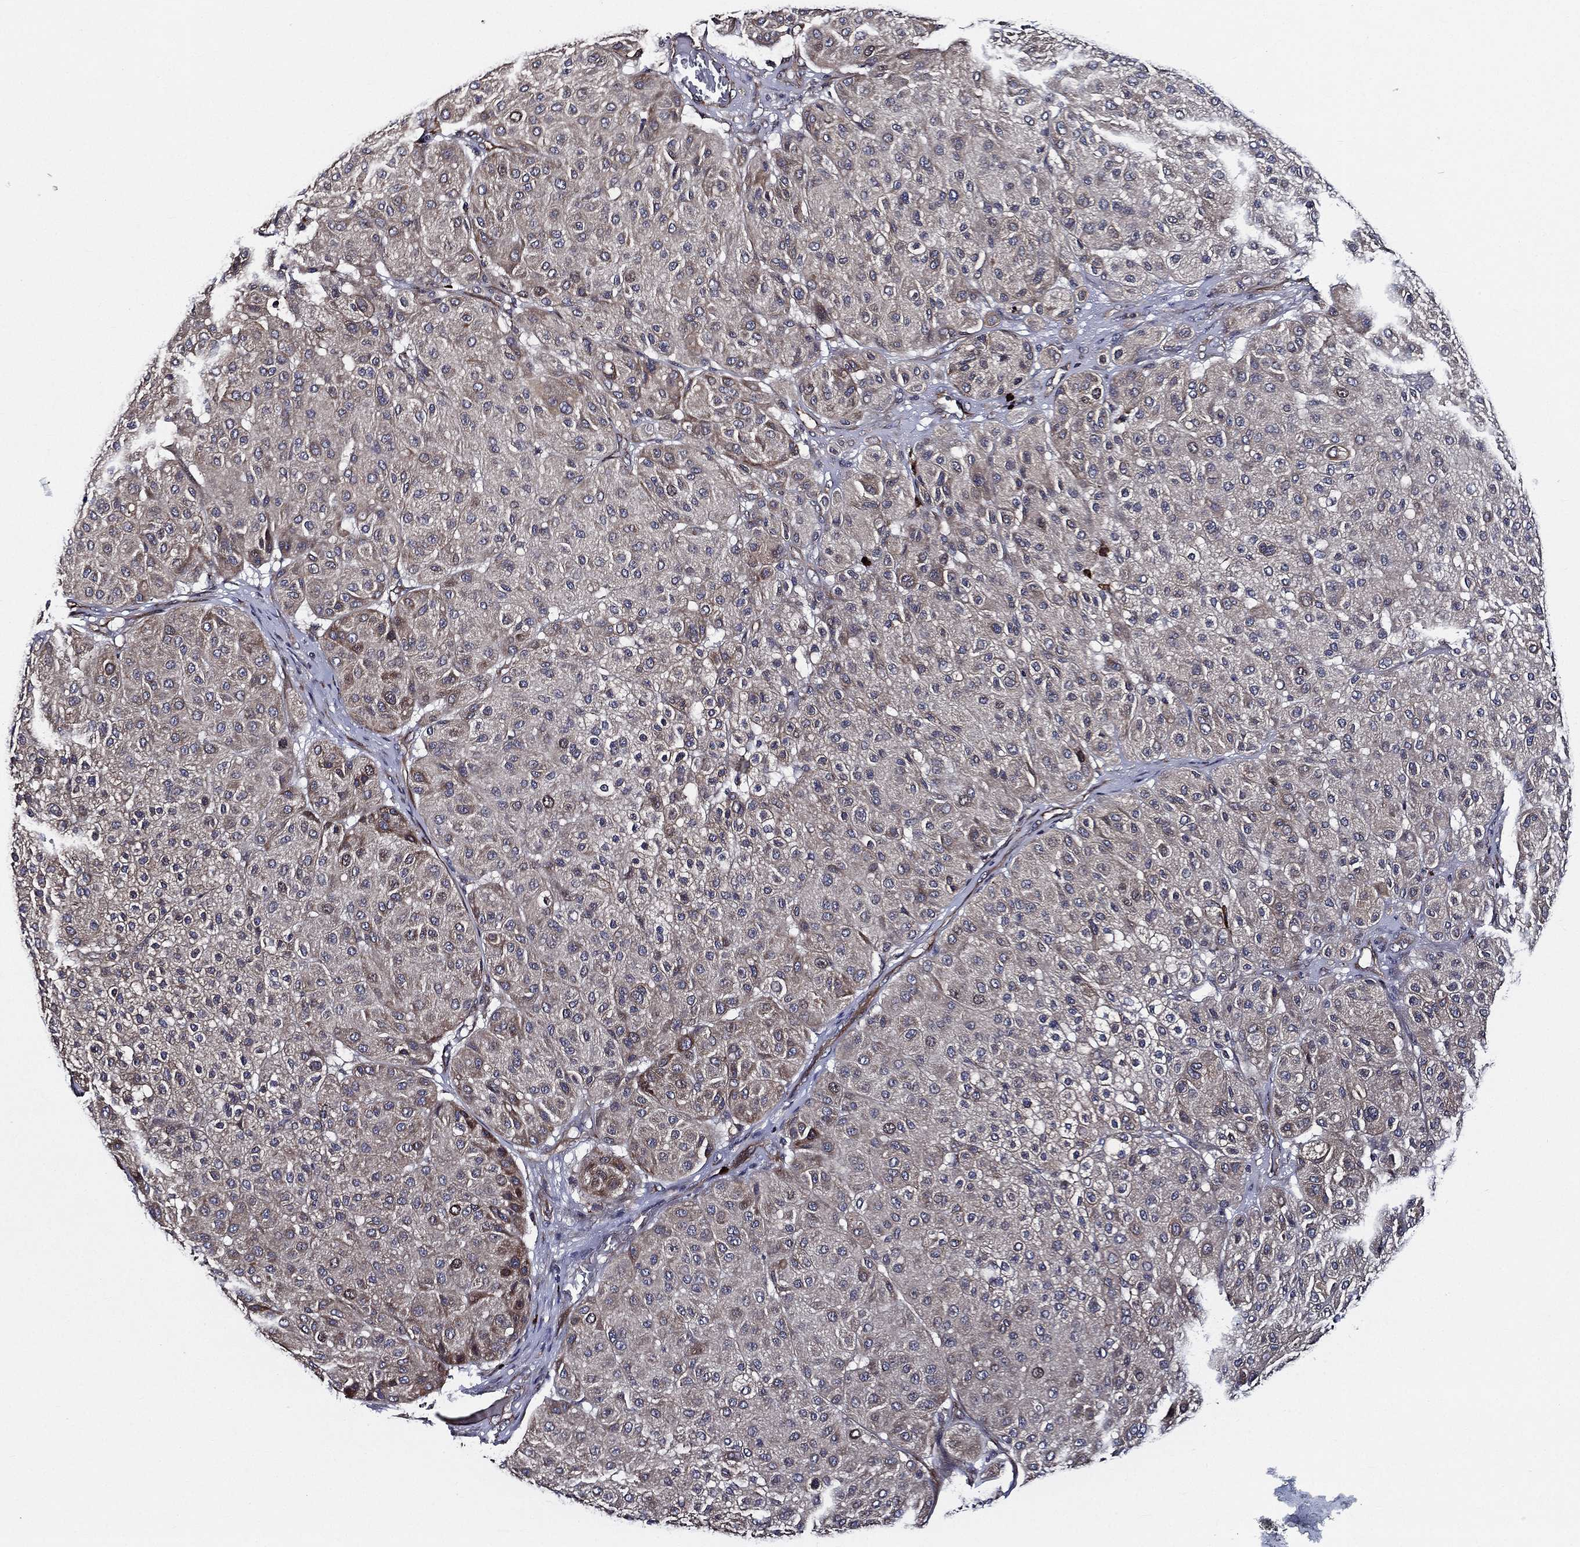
{"staining": {"intensity": "weak", "quantity": "<25%", "location": "cytoplasmic/membranous"}, "tissue": "melanoma", "cell_type": "Tumor cells", "image_type": "cancer", "snomed": [{"axis": "morphology", "description": "Malignant melanoma, Metastatic site"}, {"axis": "topography", "description": "Smooth muscle"}], "caption": "Human melanoma stained for a protein using IHC exhibits no expression in tumor cells.", "gene": "KIF20B", "patient": {"sex": "male", "age": 41}}